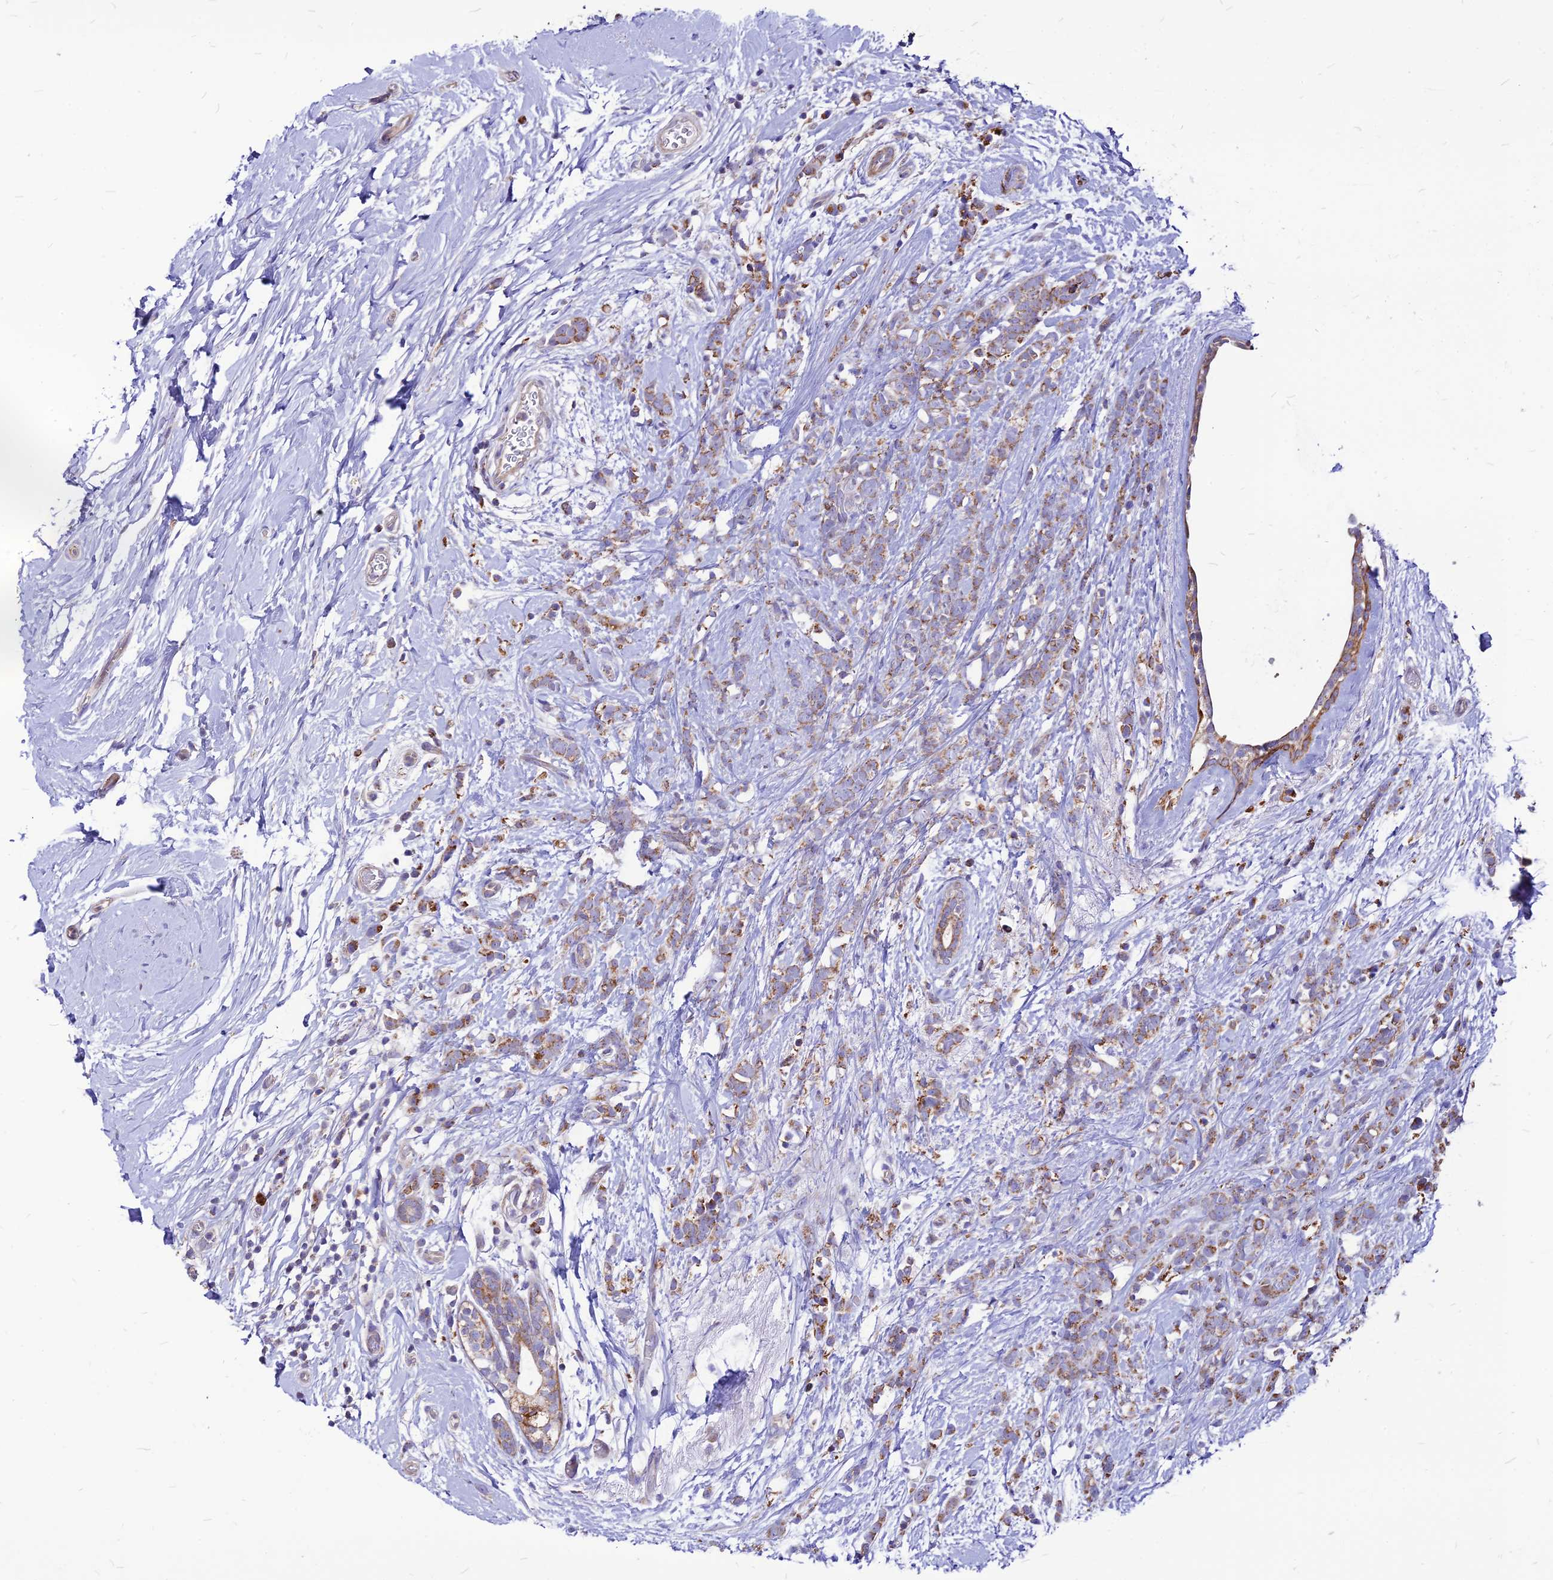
{"staining": {"intensity": "moderate", "quantity": ">75%", "location": "cytoplasmic/membranous"}, "tissue": "breast cancer", "cell_type": "Tumor cells", "image_type": "cancer", "snomed": [{"axis": "morphology", "description": "Lobular carcinoma"}, {"axis": "topography", "description": "Breast"}], "caption": "Immunohistochemistry image of neoplastic tissue: breast lobular carcinoma stained using immunohistochemistry (IHC) demonstrates medium levels of moderate protein expression localized specifically in the cytoplasmic/membranous of tumor cells, appearing as a cytoplasmic/membranous brown color.", "gene": "ECI1", "patient": {"sex": "female", "age": 58}}